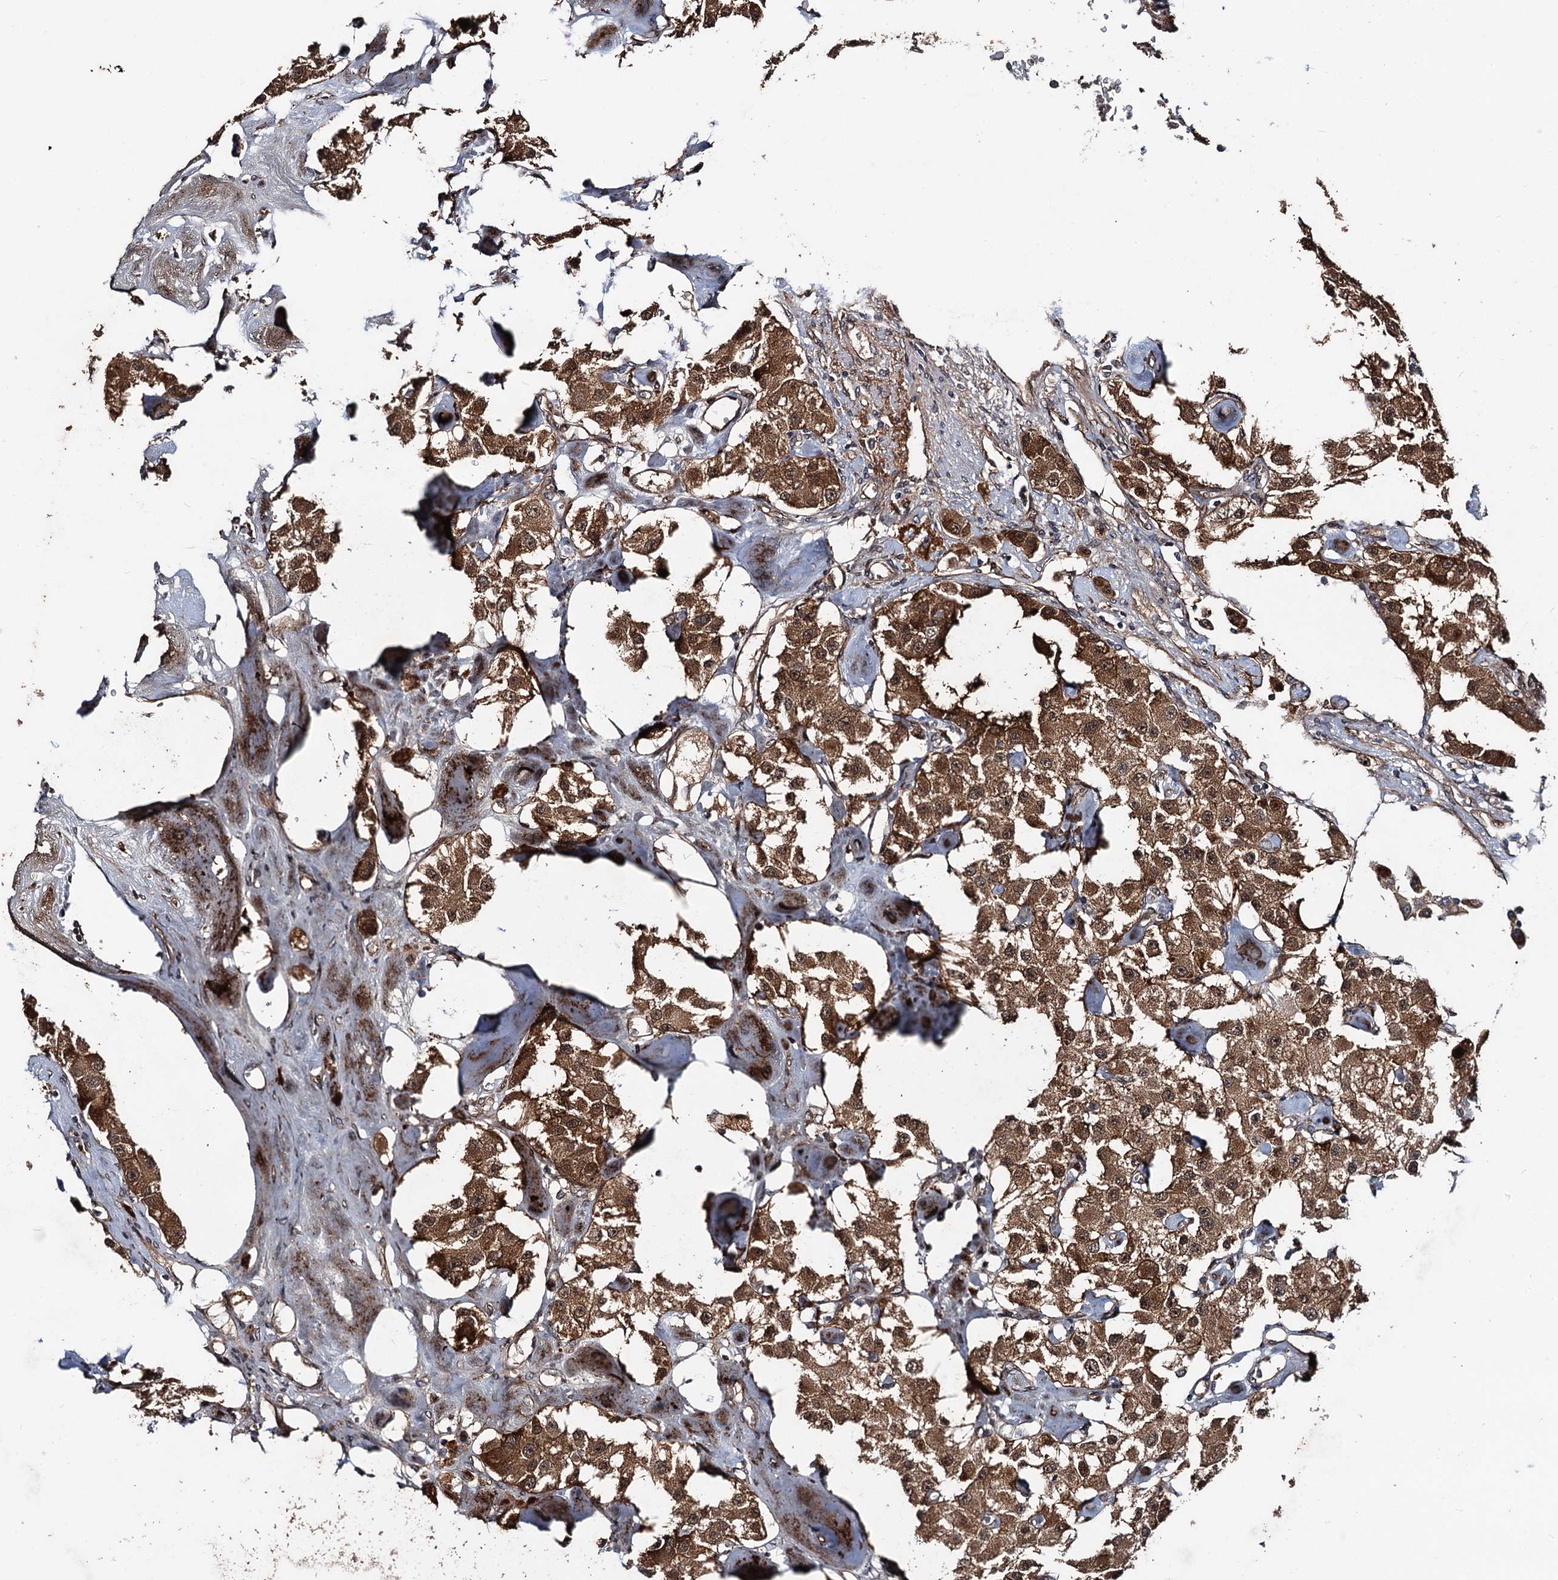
{"staining": {"intensity": "strong", "quantity": ">75%", "location": "cytoplasmic/membranous"}, "tissue": "carcinoid", "cell_type": "Tumor cells", "image_type": "cancer", "snomed": [{"axis": "morphology", "description": "Carcinoid, malignant, NOS"}, {"axis": "topography", "description": "Pancreas"}], "caption": "Immunohistochemical staining of carcinoid (malignant) reveals high levels of strong cytoplasmic/membranous expression in about >75% of tumor cells. The staining is performed using DAB brown chromogen to label protein expression. The nuclei are counter-stained blue using hematoxylin.", "gene": "RHOBTB1", "patient": {"sex": "male", "age": 41}}